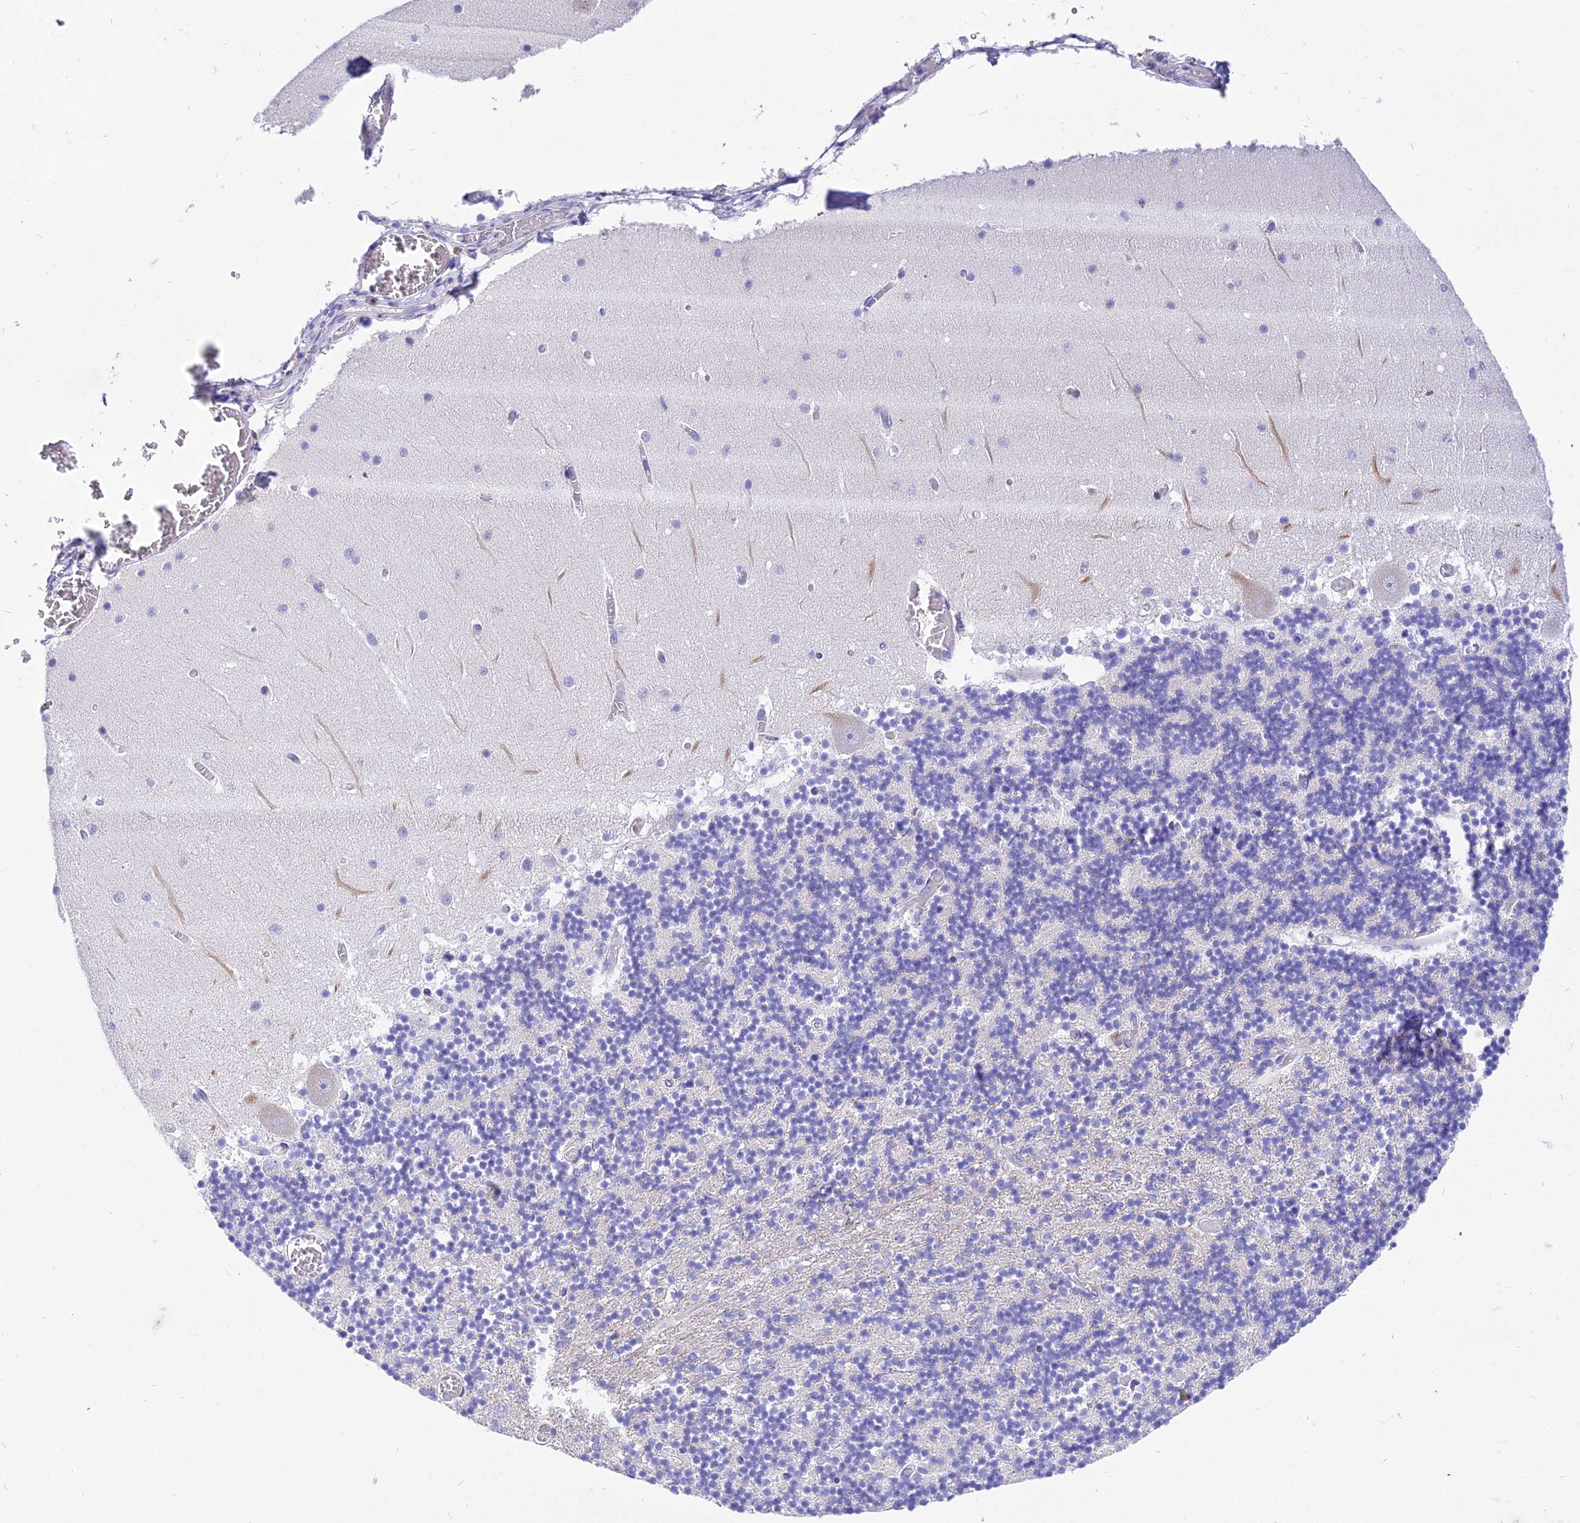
{"staining": {"intensity": "negative", "quantity": "none", "location": "none"}, "tissue": "cerebellum", "cell_type": "Cells in granular layer", "image_type": "normal", "snomed": [{"axis": "morphology", "description": "Normal tissue, NOS"}, {"axis": "topography", "description": "Cerebellum"}], "caption": "An image of cerebellum stained for a protein reveals no brown staining in cells in granular layer. The staining was performed using DAB to visualize the protein expression in brown, while the nuclei were stained in blue with hematoxylin (Magnification: 20x).", "gene": "DEFB107A", "patient": {"sex": "female", "age": 28}}